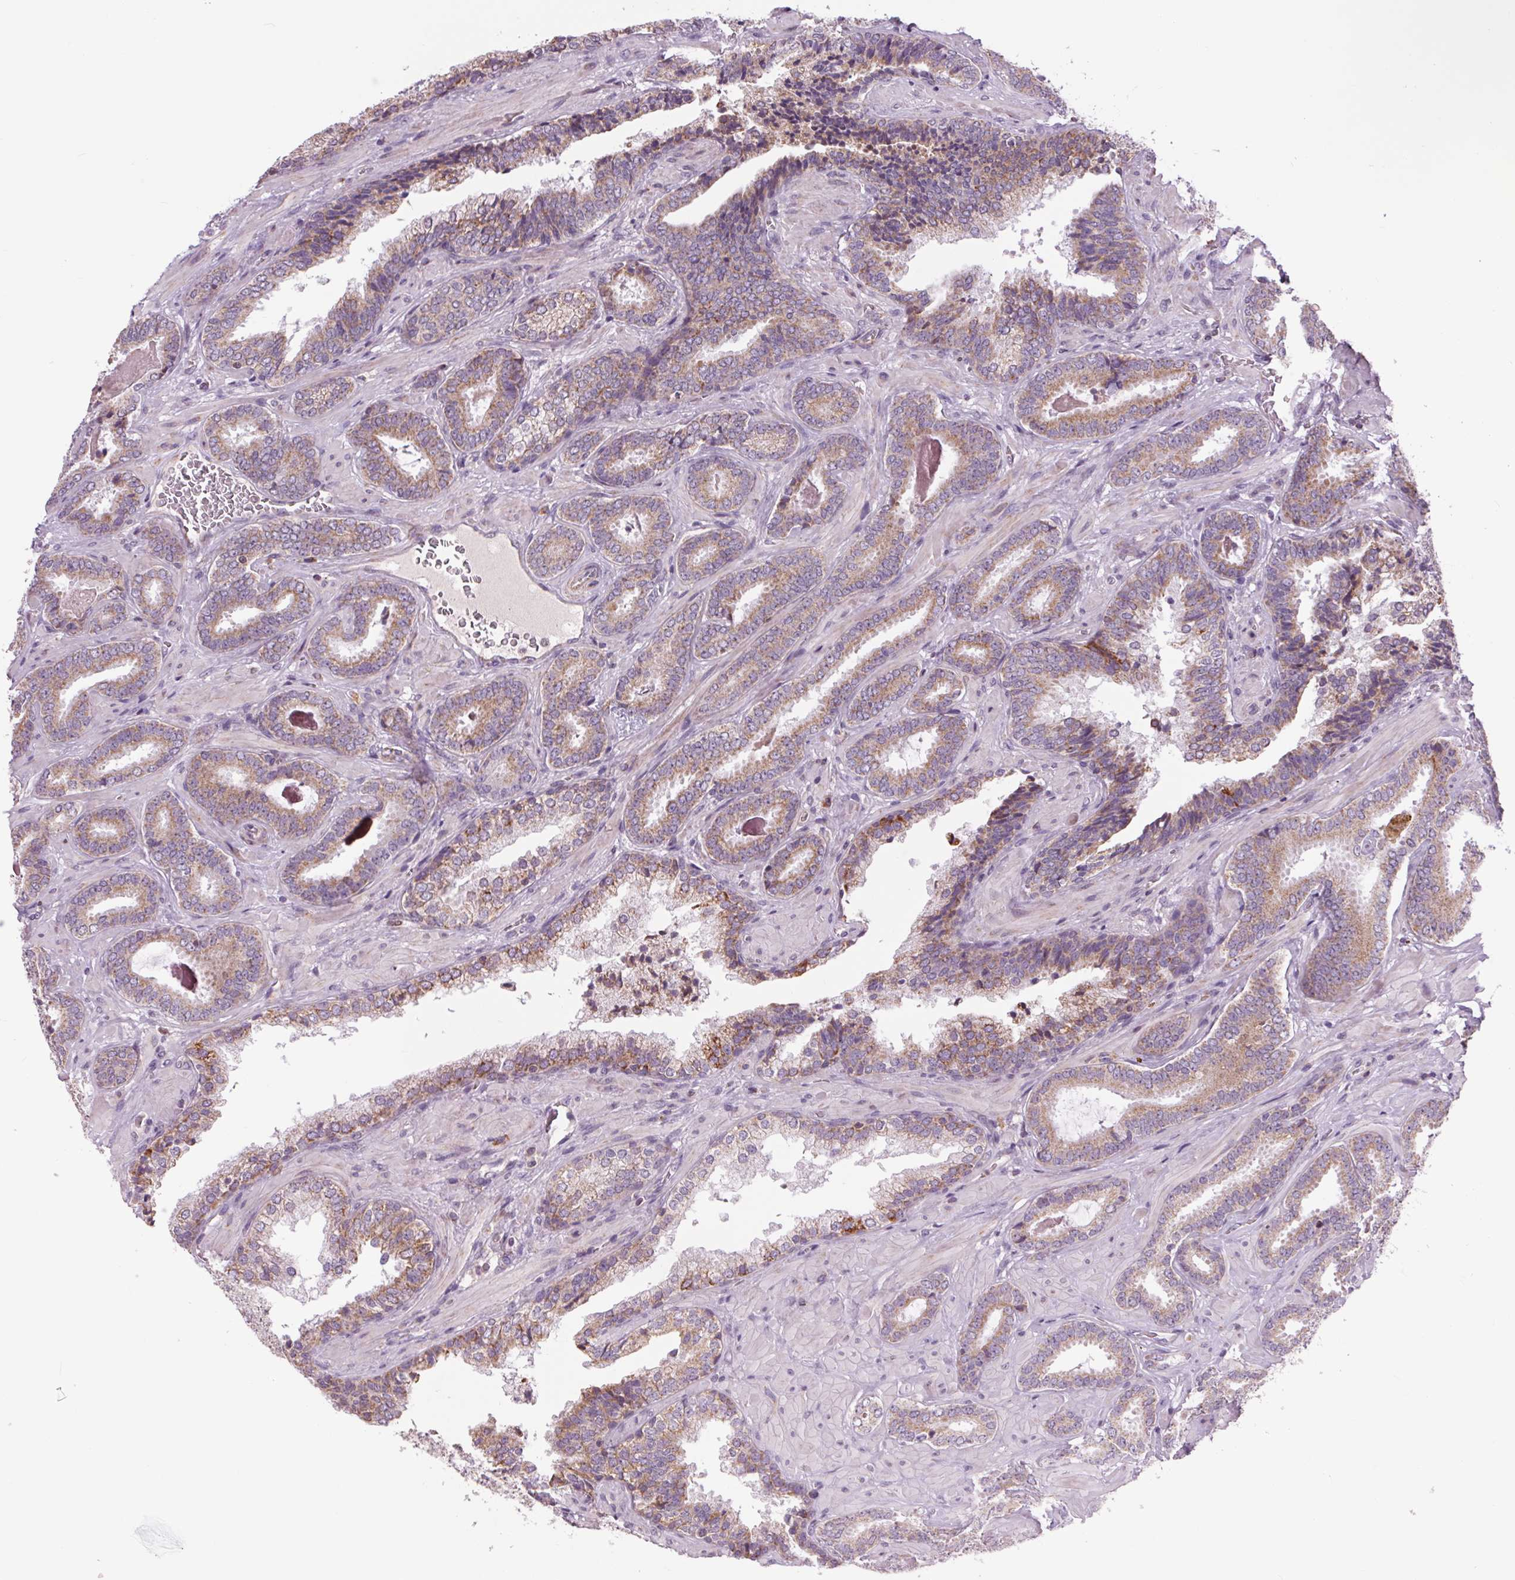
{"staining": {"intensity": "weak", "quantity": "25%-75%", "location": "cytoplasmic/membranous"}, "tissue": "prostate cancer", "cell_type": "Tumor cells", "image_type": "cancer", "snomed": [{"axis": "morphology", "description": "Adenocarcinoma, Low grade"}, {"axis": "topography", "description": "Prostate"}], "caption": "A brown stain highlights weak cytoplasmic/membranous positivity of a protein in prostate cancer (adenocarcinoma (low-grade)) tumor cells. The protein of interest is shown in brown color, while the nuclei are stained blue.", "gene": "COX6A1", "patient": {"sex": "male", "age": 61}}